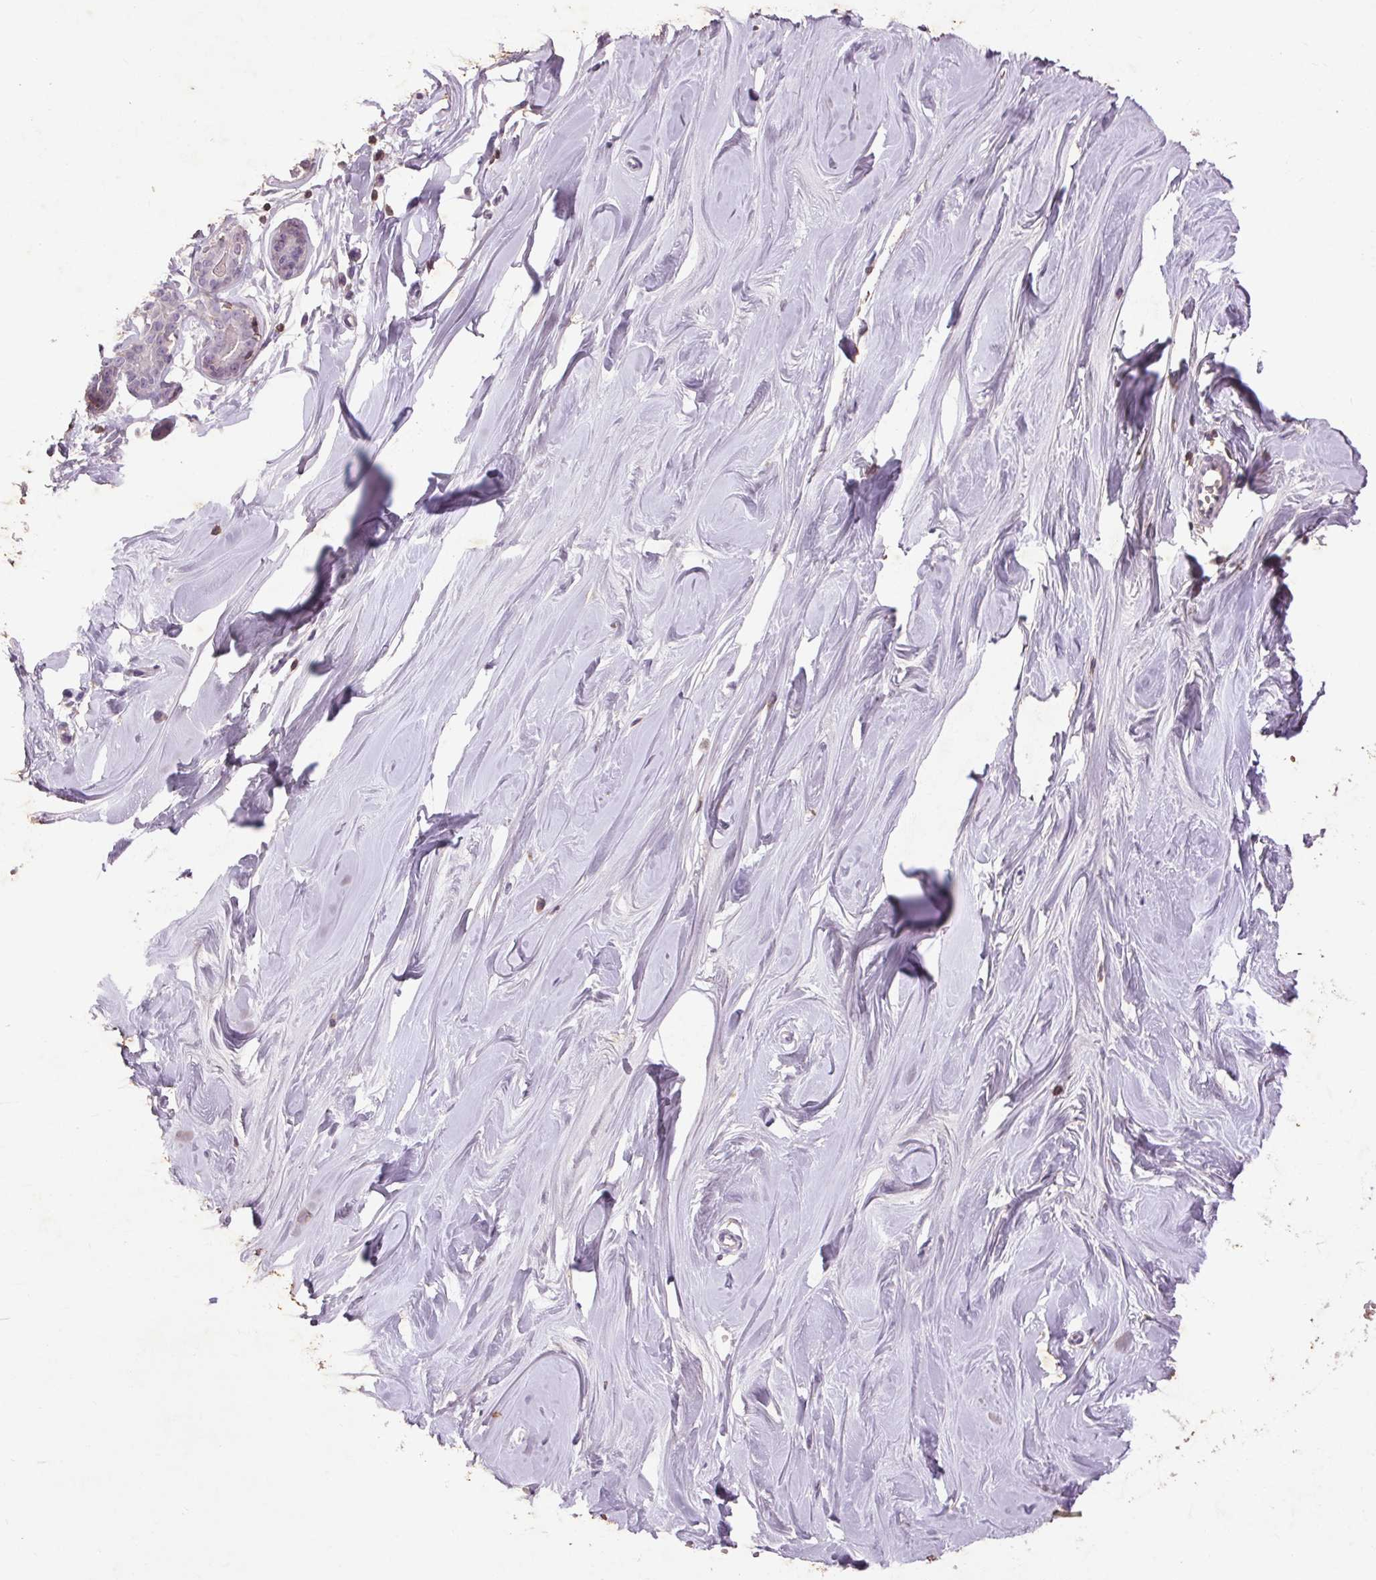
{"staining": {"intensity": "negative", "quantity": "none", "location": "none"}, "tissue": "breast", "cell_type": "Adipocytes", "image_type": "normal", "snomed": [{"axis": "morphology", "description": "Normal tissue, NOS"}, {"axis": "topography", "description": "Breast"}], "caption": "An immunohistochemistry (IHC) micrograph of benign breast is shown. There is no staining in adipocytes of breast.", "gene": "FNDC7", "patient": {"sex": "female", "age": 27}}